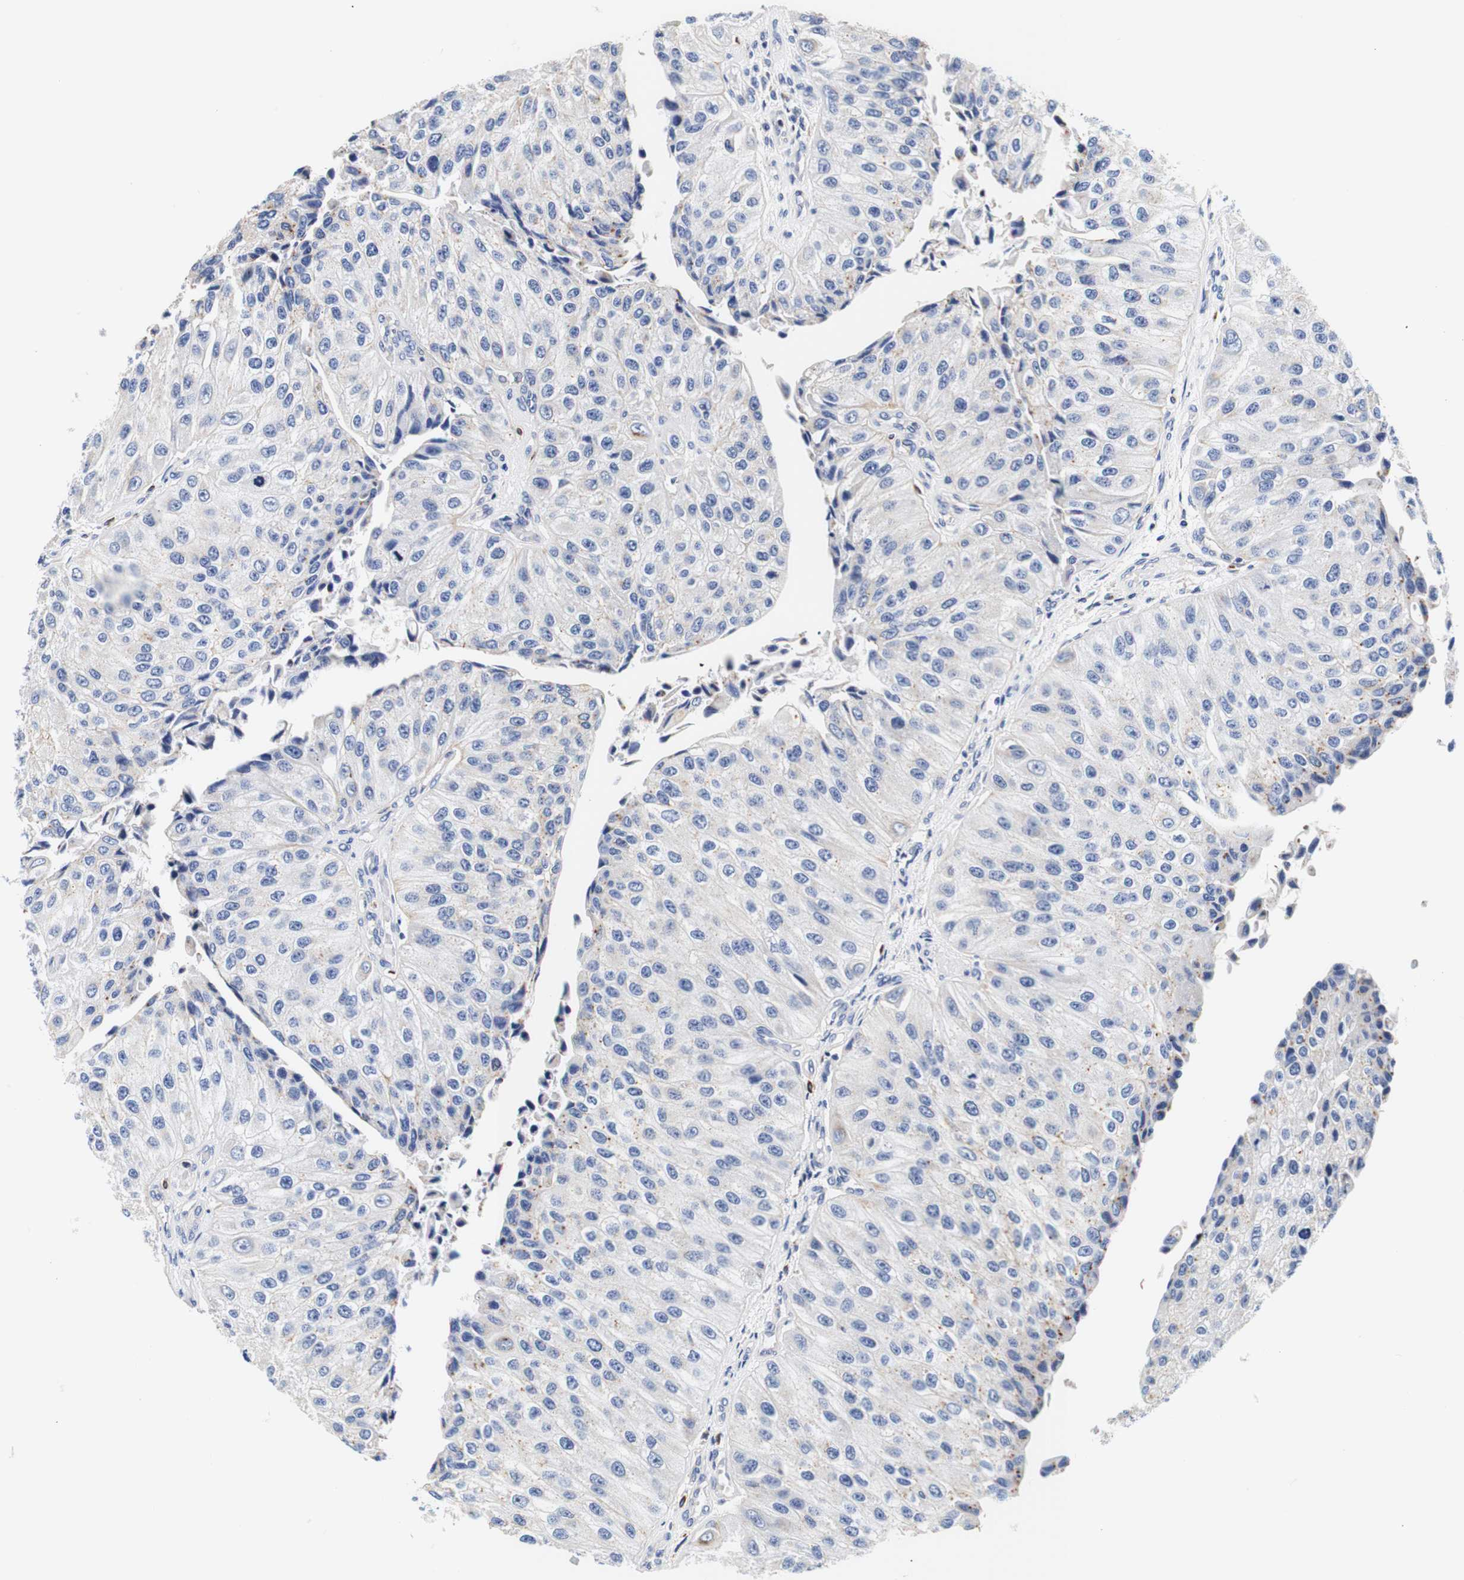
{"staining": {"intensity": "negative", "quantity": "none", "location": "none"}, "tissue": "urothelial cancer", "cell_type": "Tumor cells", "image_type": "cancer", "snomed": [{"axis": "morphology", "description": "Urothelial carcinoma, High grade"}, {"axis": "topography", "description": "Kidney"}, {"axis": "topography", "description": "Urinary bladder"}], "caption": "Urothelial cancer was stained to show a protein in brown. There is no significant positivity in tumor cells.", "gene": "CAMK4", "patient": {"sex": "male", "age": 77}}